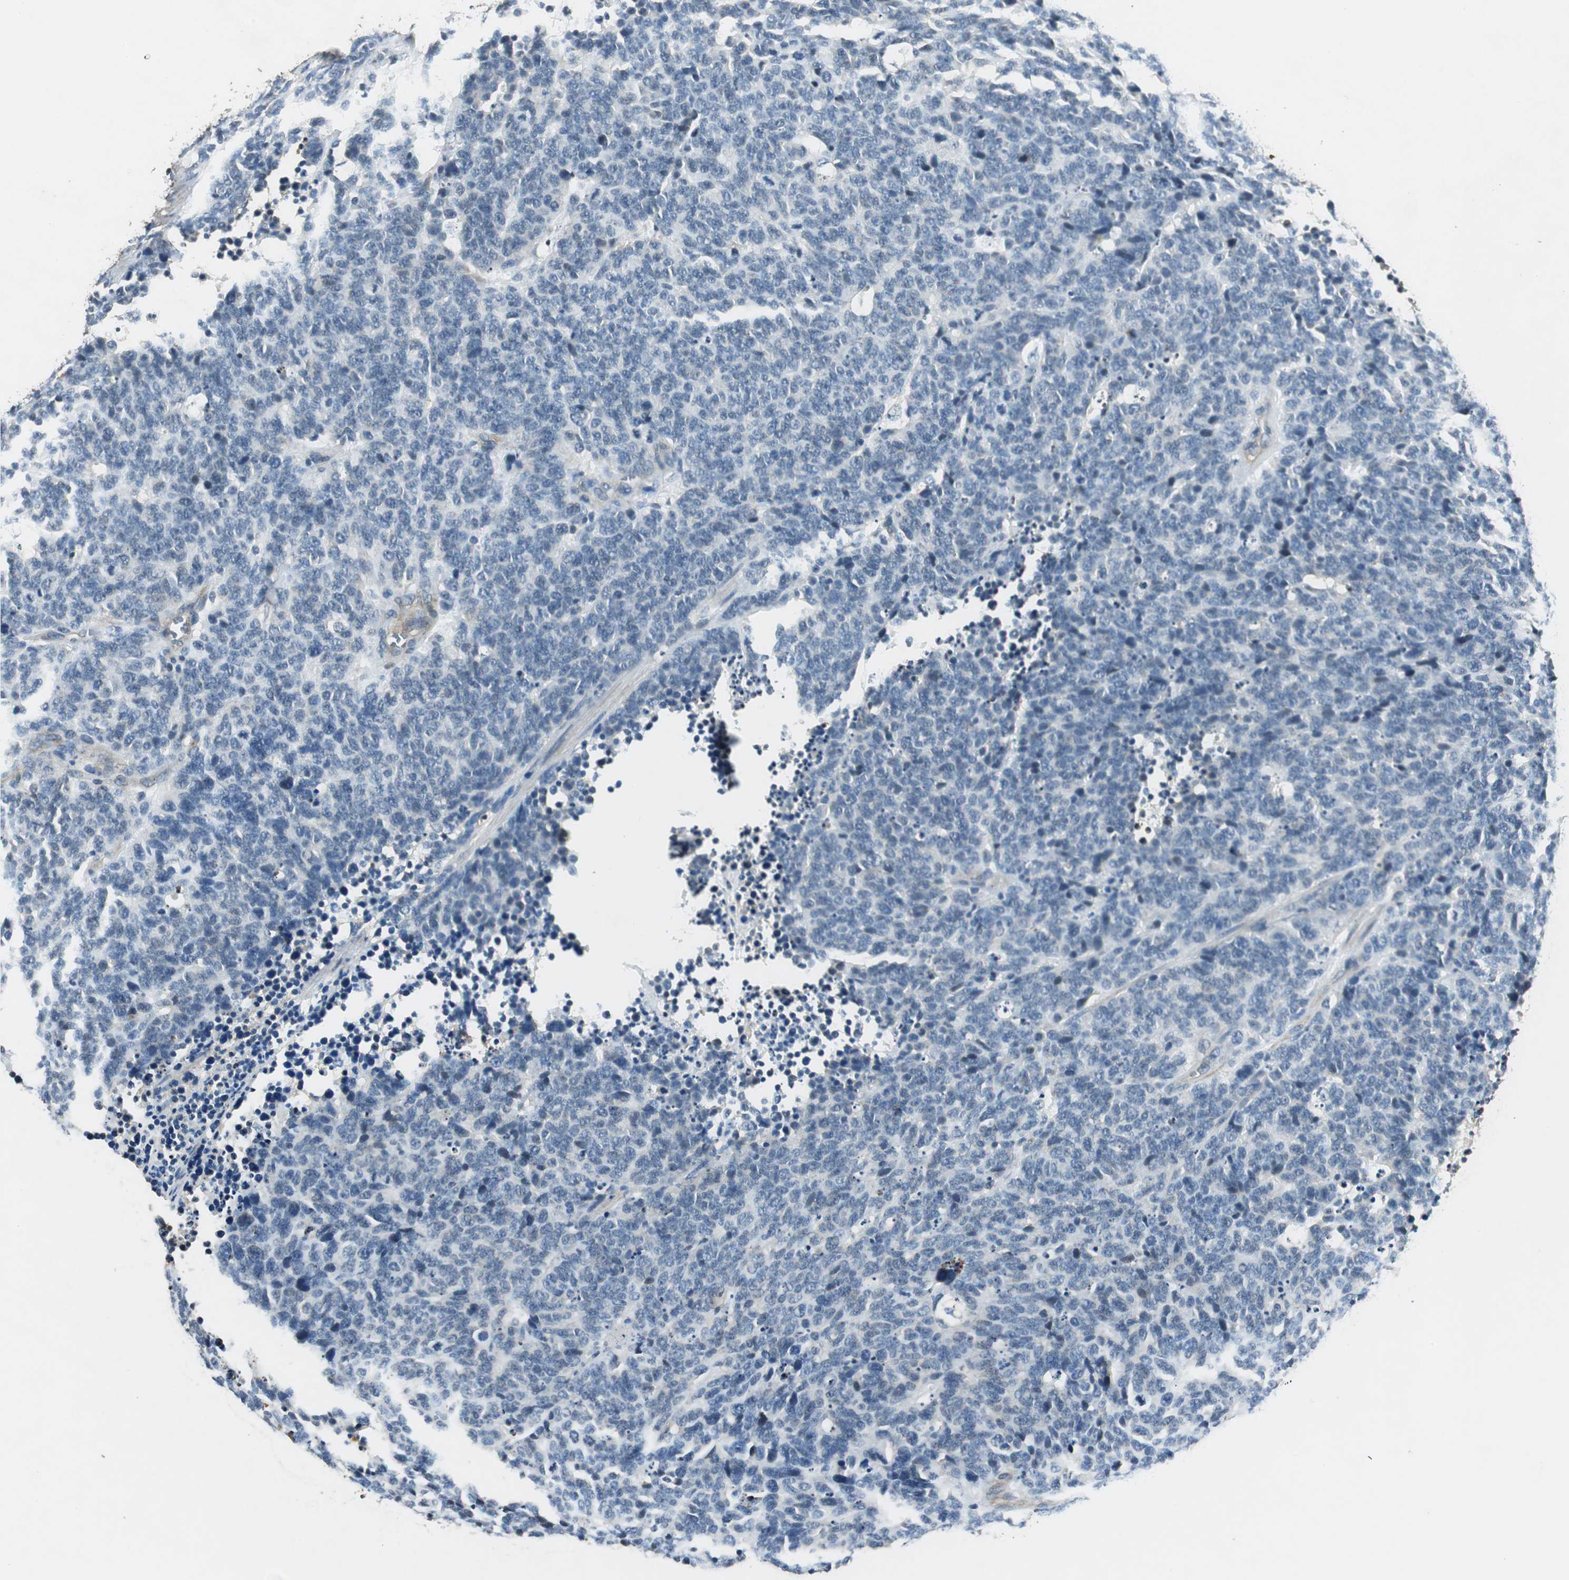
{"staining": {"intensity": "negative", "quantity": "none", "location": "none"}, "tissue": "lung cancer", "cell_type": "Tumor cells", "image_type": "cancer", "snomed": [{"axis": "morphology", "description": "Neoplasm, malignant, NOS"}, {"axis": "topography", "description": "Lung"}], "caption": "Micrograph shows no protein positivity in tumor cells of malignant neoplasm (lung) tissue. (DAB (3,3'-diaminobenzidine) immunohistochemistry with hematoxylin counter stain).", "gene": "PSMB4", "patient": {"sex": "female", "age": 58}}